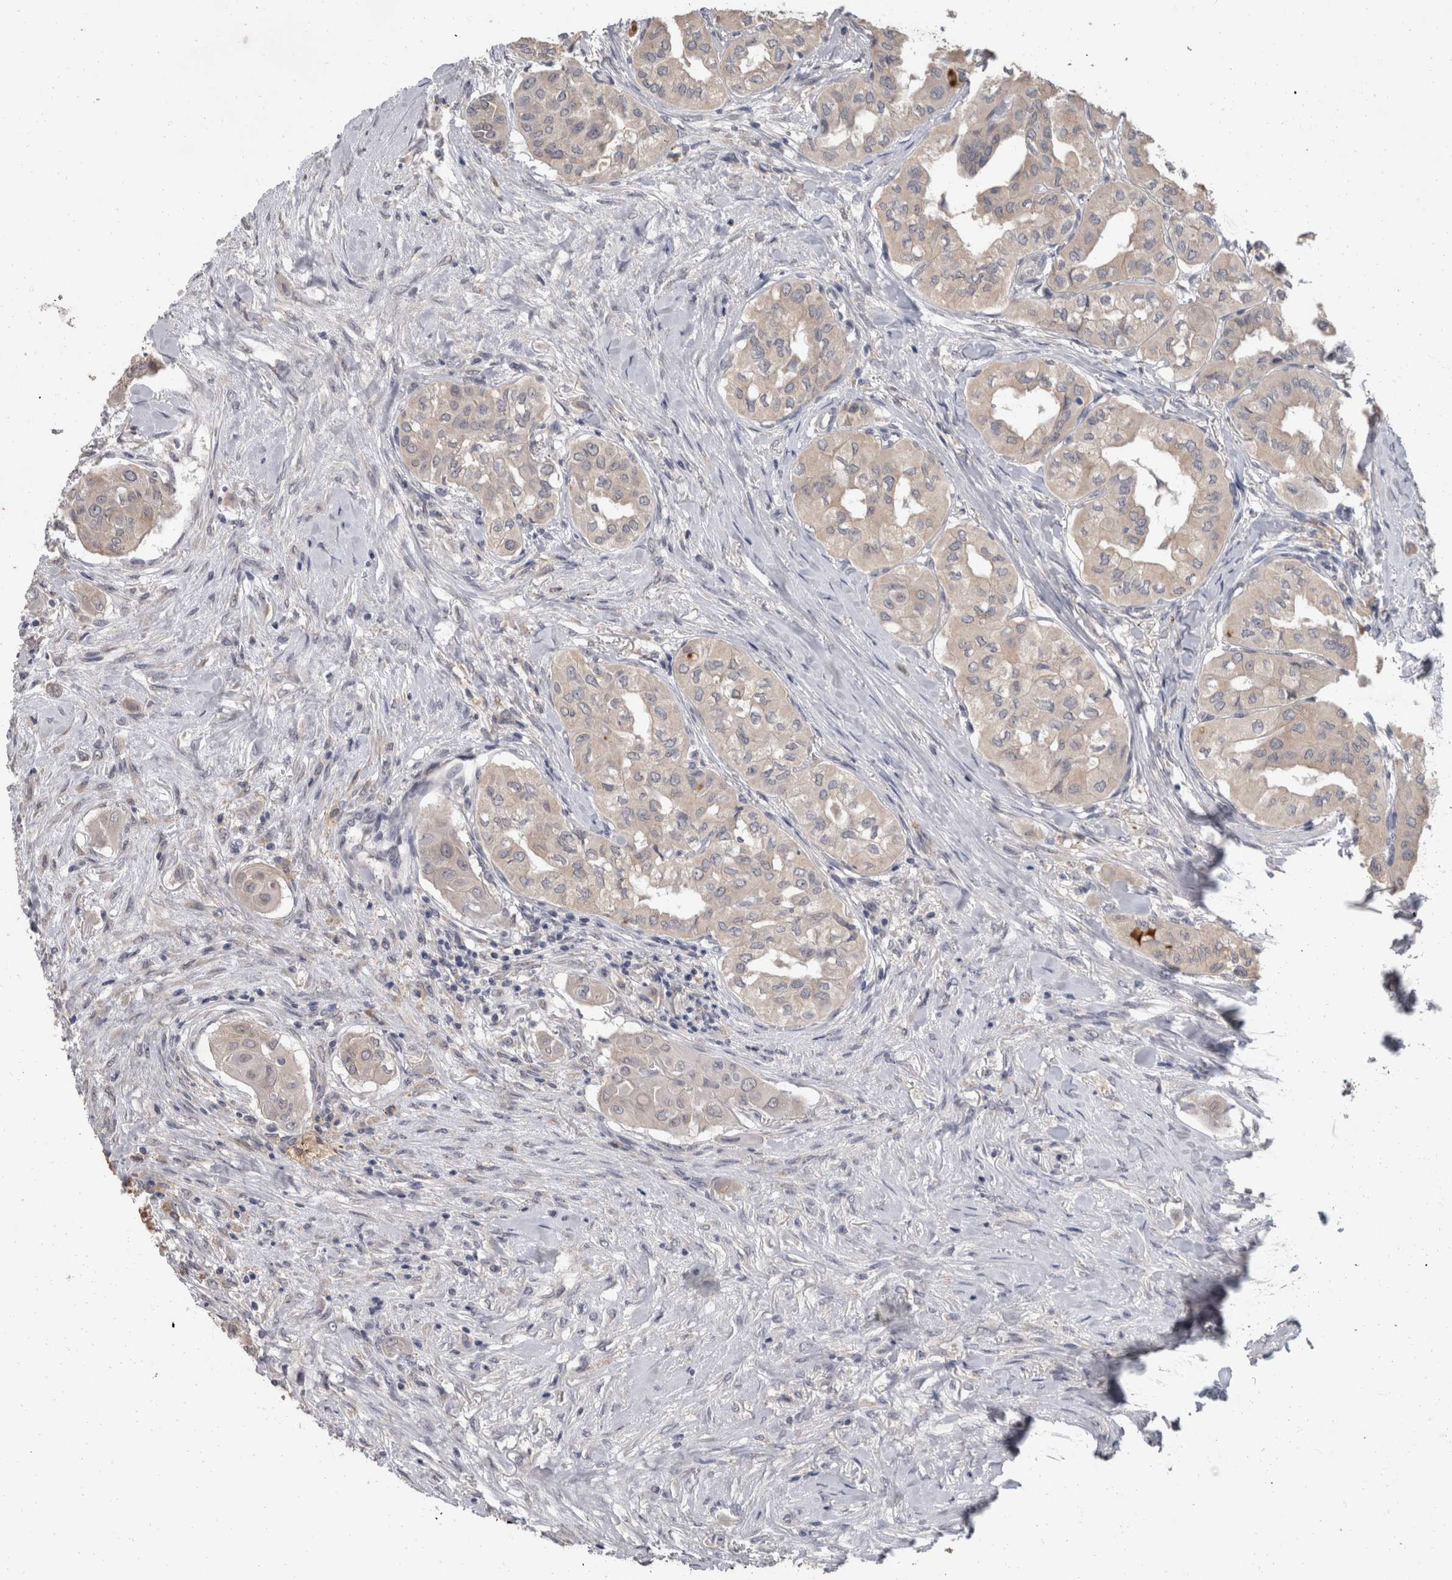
{"staining": {"intensity": "weak", "quantity": "<25%", "location": "cytoplasmic/membranous"}, "tissue": "thyroid cancer", "cell_type": "Tumor cells", "image_type": "cancer", "snomed": [{"axis": "morphology", "description": "Papillary adenocarcinoma, NOS"}, {"axis": "topography", "description": "Thyroid gland"}], "caption": "Immunohistochemistry (IHC) of human thyroid cancer shows no expression in tumor cells.", "gene": "FHOD3", "patient": {"sex": "female", "age": 59}}